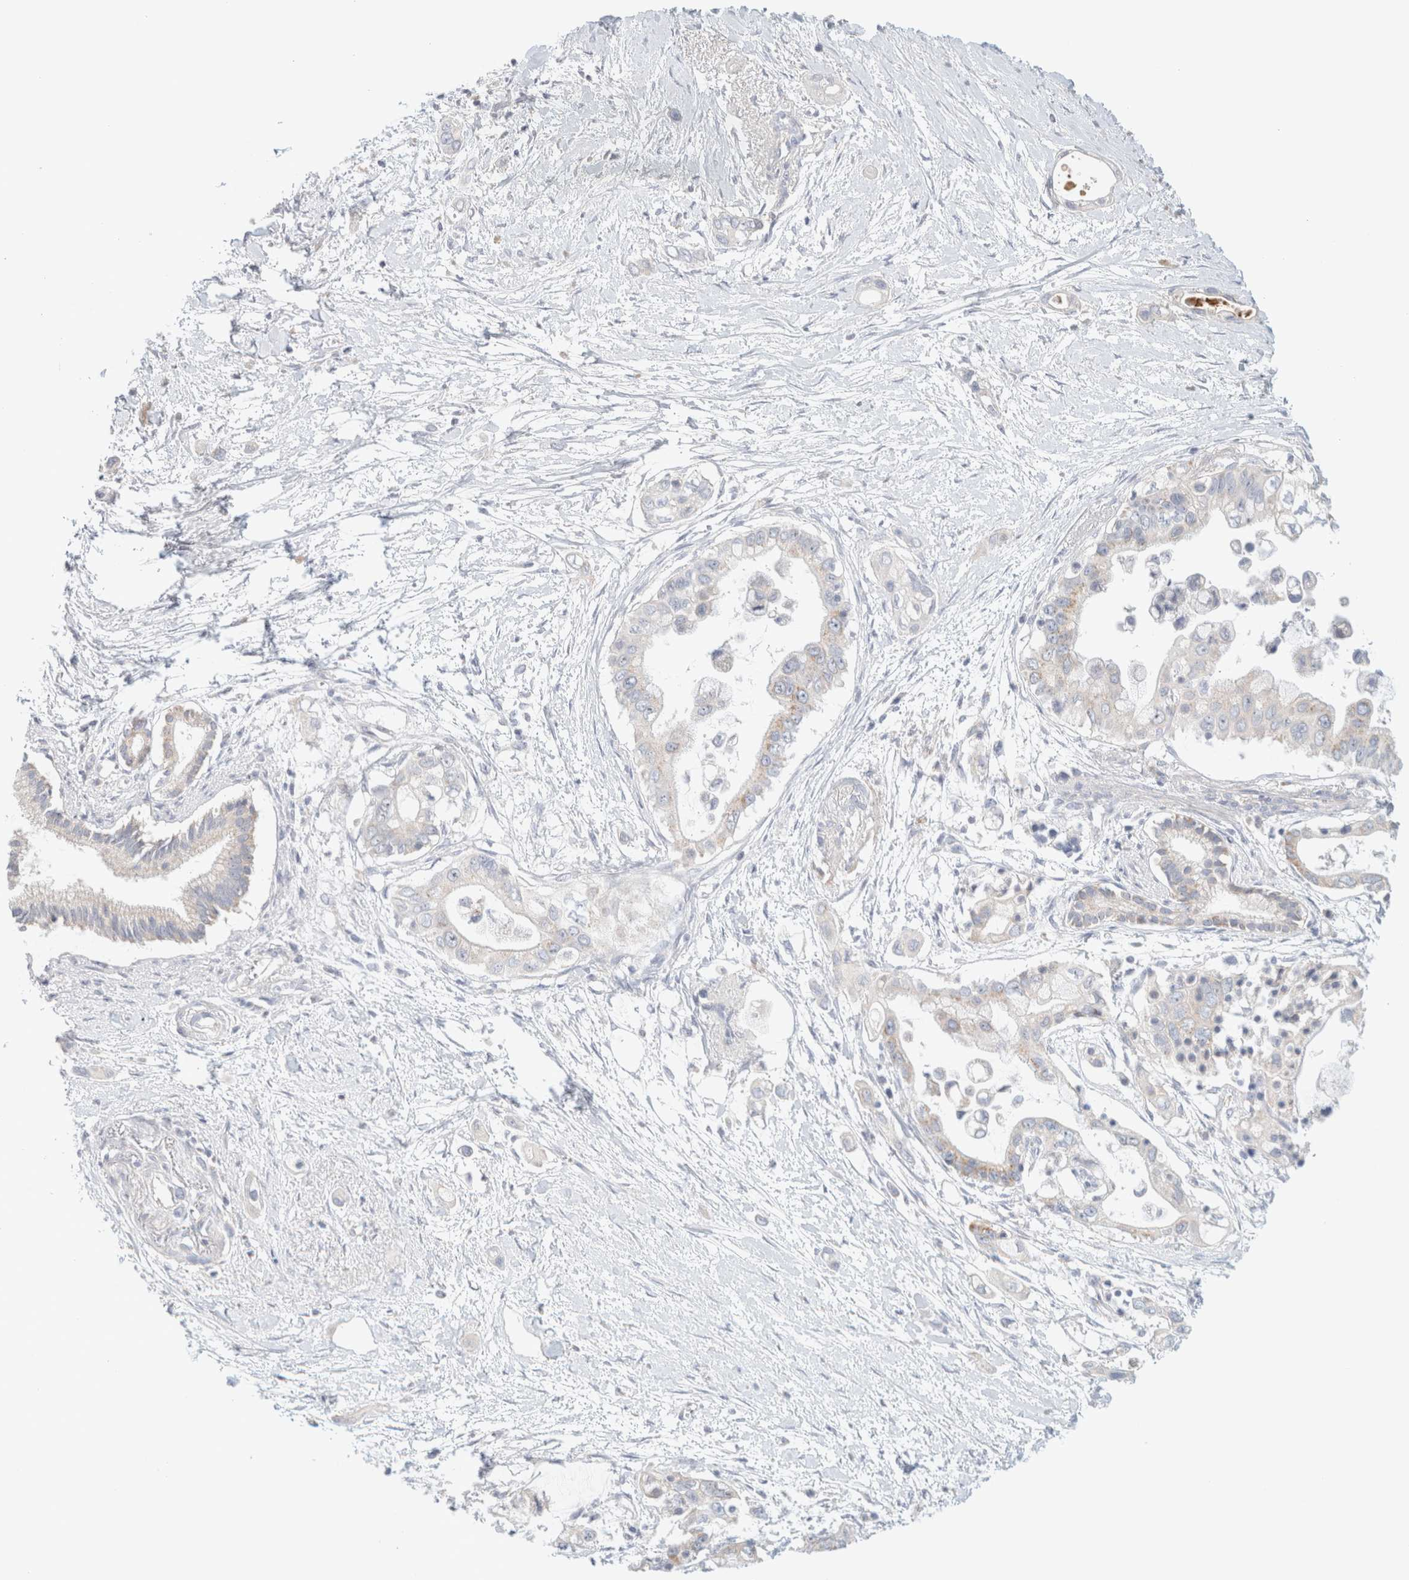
{"staining": {"intensity": "weak", "quantity": "<25%", "location": "cytoplasmic/membranous"}, "tissue": "pancreatic cancer", "cell_type": "Tumor cells", "image_type": "cancer", "snomed": [{"axis": "morphology", "description": "Adenocarcinoma, NOS"}, {"axis": "topography", "description": "Pancreas"}], "caption": "Pancreatic cancer was stained to show a protein in brown. There is no significant expression in tumor cells. Brightfield microscopy of IHC stained with DAB (brown) and hematoxylin (blue), captured at high magnification.", "gene": "HEXD", "patient": {"sex": "male", "age": 59}}